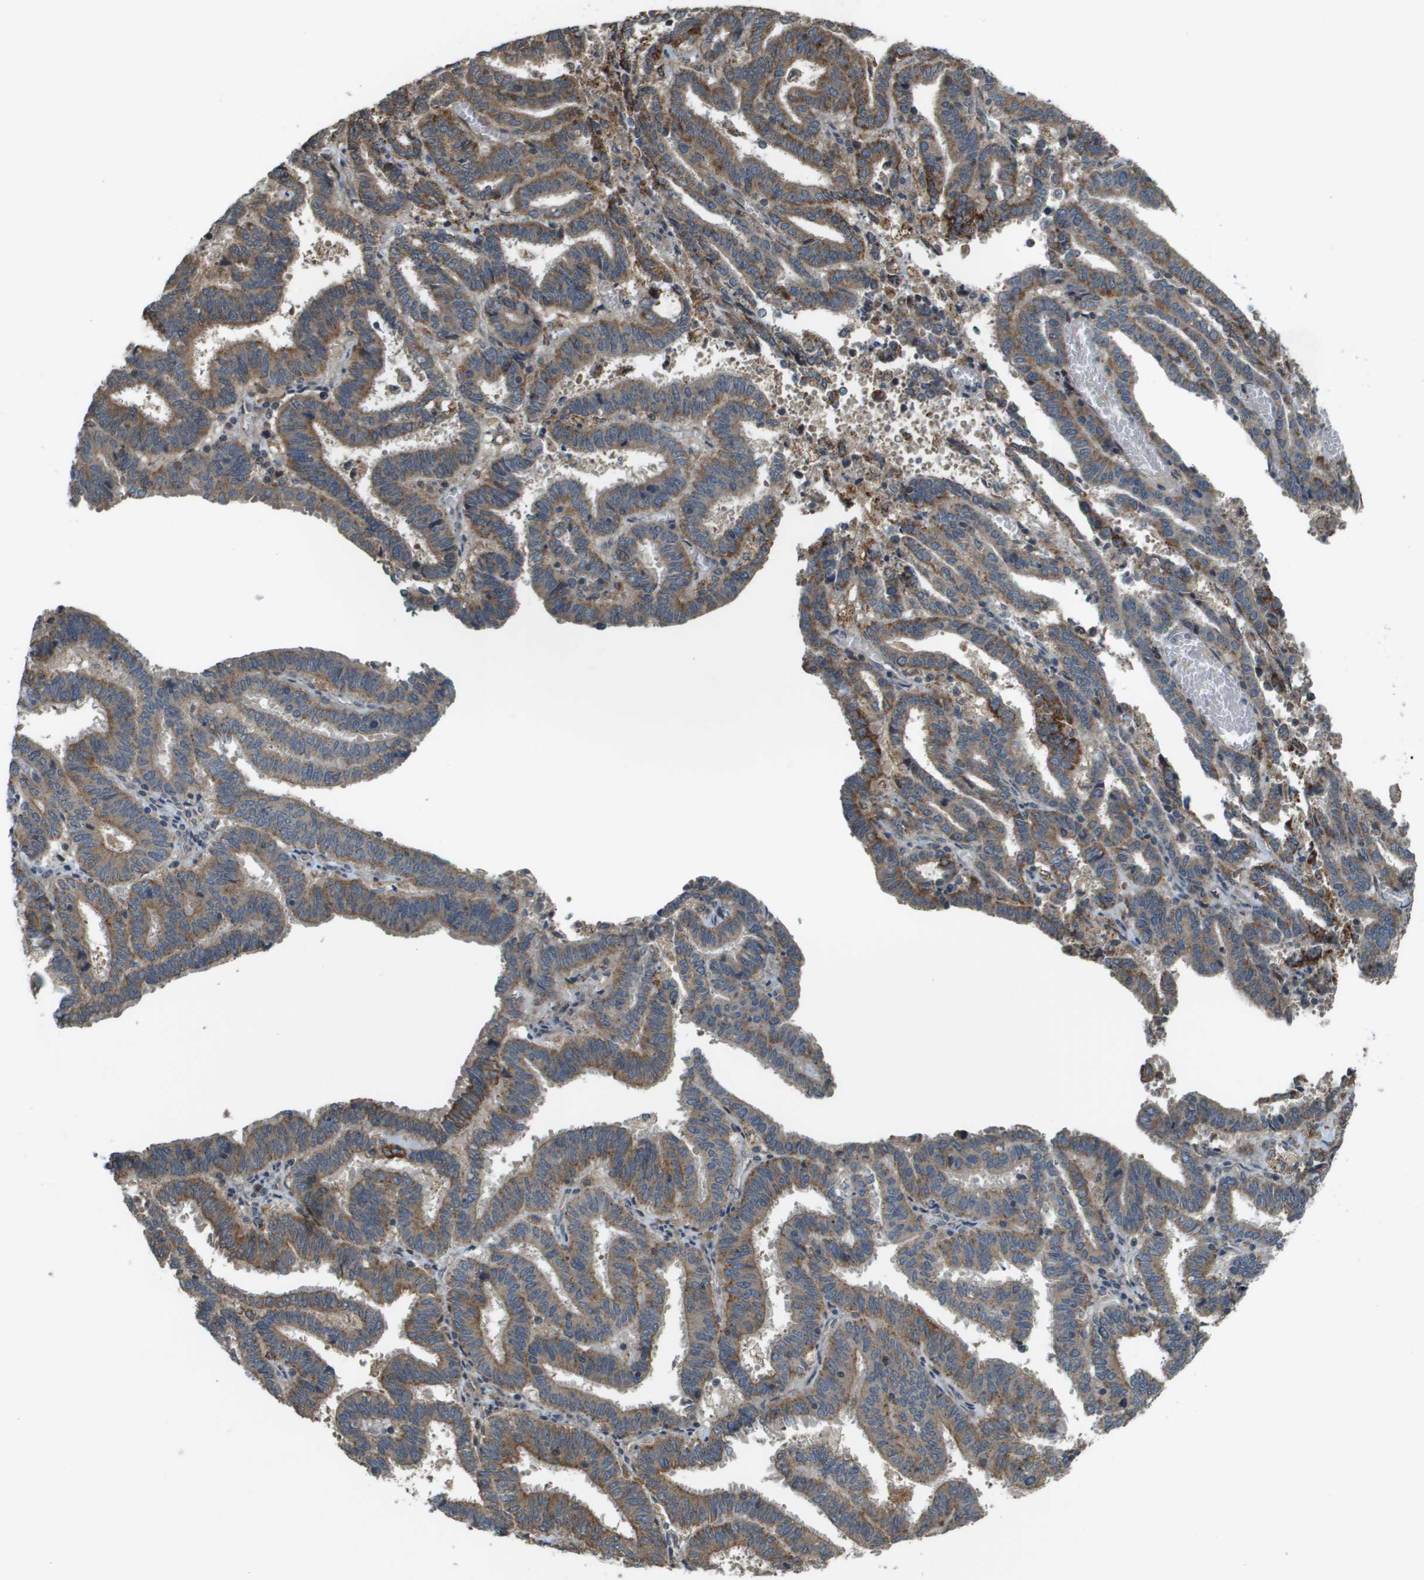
{"staining": {"intensity": "moderate", "quantity": ">75%", "location": "cytoplasmic/membranous"}, "tissue": "endometrial cancer", "cell_type": "Tumor cells", "image_type": "cancer", "snomed": [{"axis": "morphology", "description": "Adenocarcinoma, NOS"}, {"axis": "topography", "description": "Uterus"}], "caption": "Moderate cytoplasmic/membranous positivity is seen in about >75% of tumor cells in endometrial adenocarcinoma.", "gene": "CDKN2C", "patient": {"sex": "female", "age": 83}}